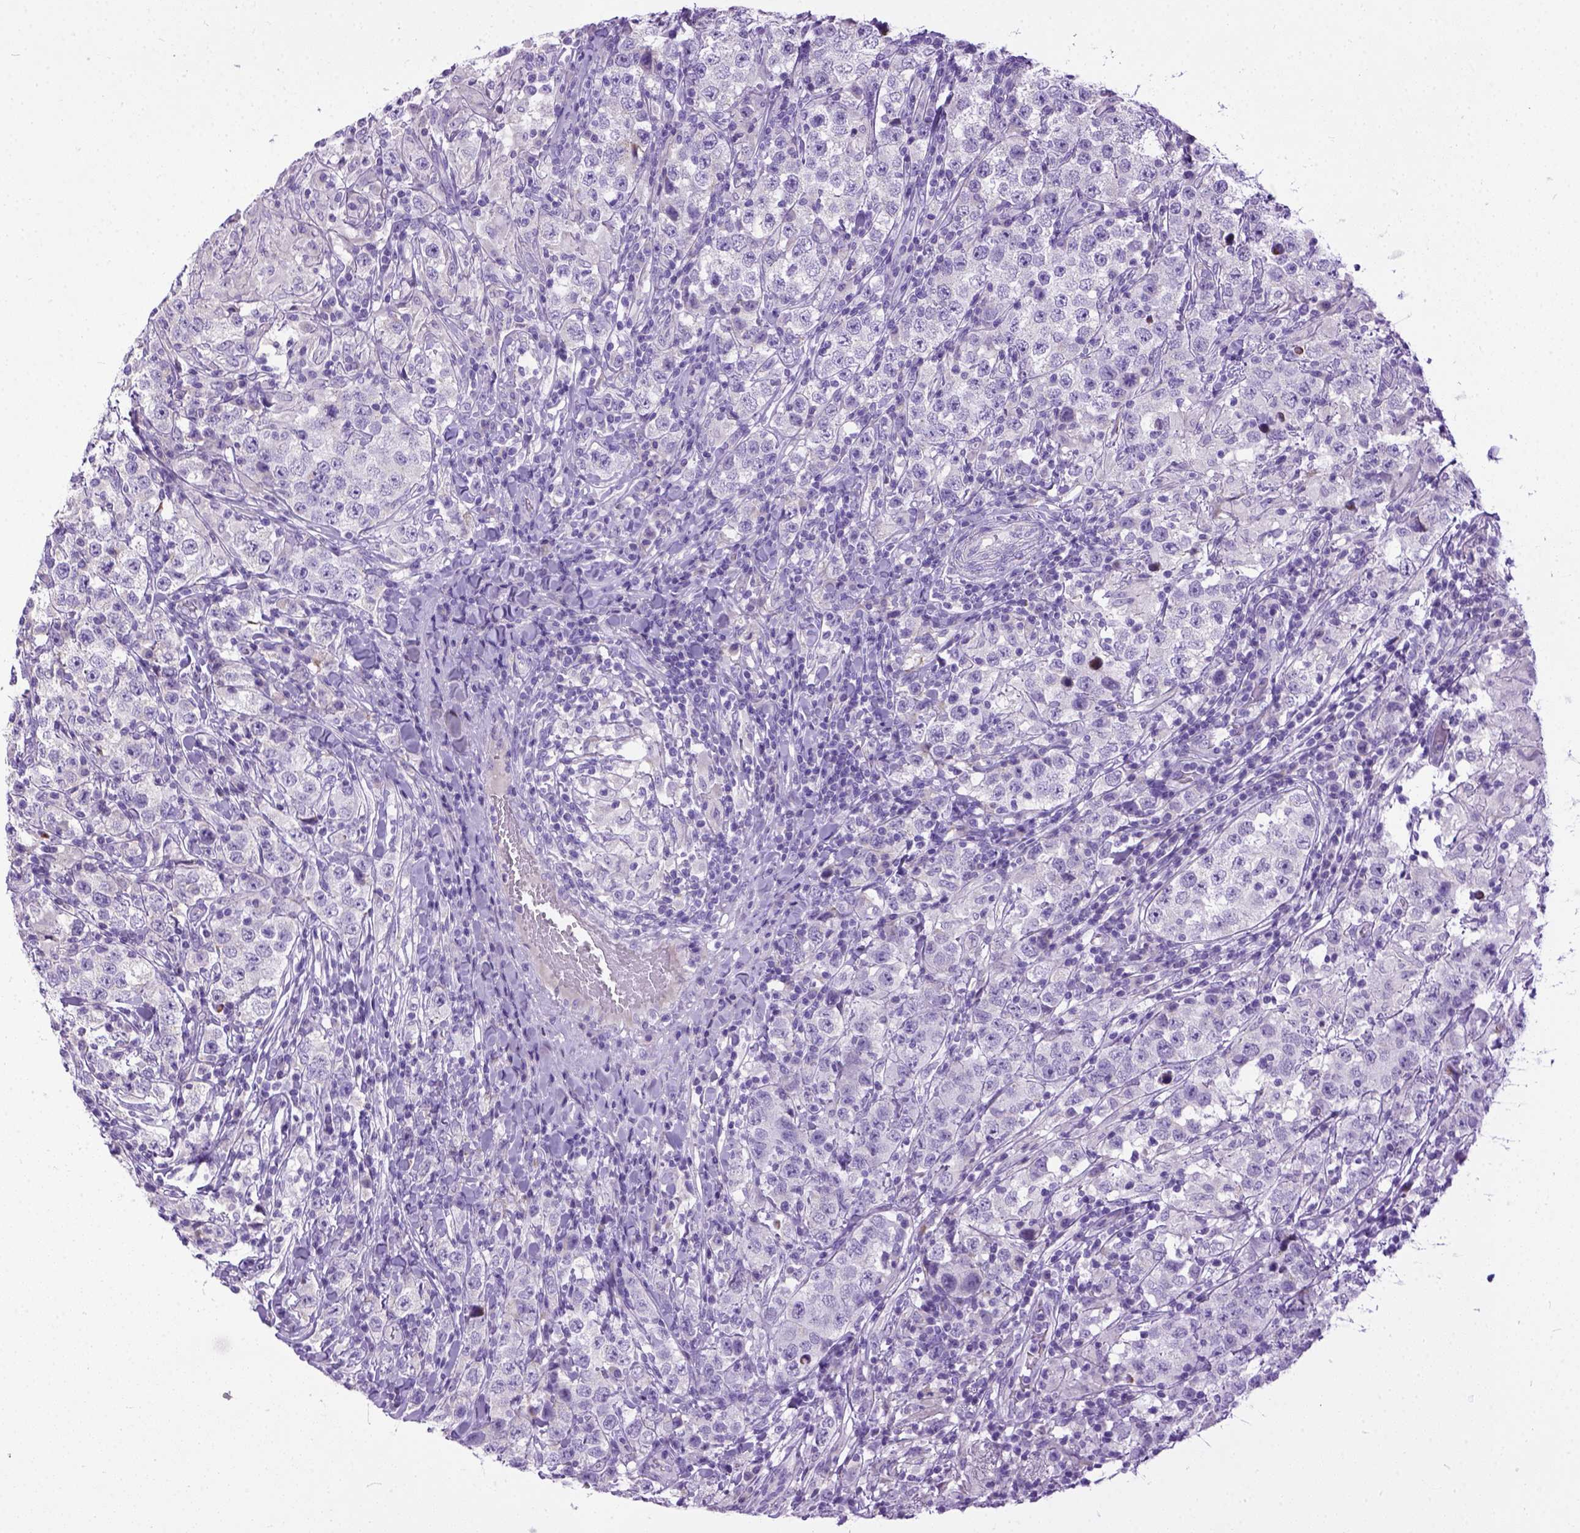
{"staining": {"intensity": "negative", "quantity": "none", "location": "none"}, "tissue": "testis cancer", "cell_type": "Tumor cells", "image_type": "cancer", "snomed": [{"axis": "morphology", "description": "Seminoma, NOS"}, {"axis": "morphology", "description": "Carcinoma, Embryonal, NOS"}, {"axis": "topography", "description": "Testis"}], "caption": "IHC photomicrograph of neoplastic tissue: human testis cancer (embryonal carcinoma) stained with DAB (3,3'-diaminobenzidine) exhibits no significant protein expression in tumor cells.", "gene": "PLK5", "patient": {"sex": "male", "age": 41}}